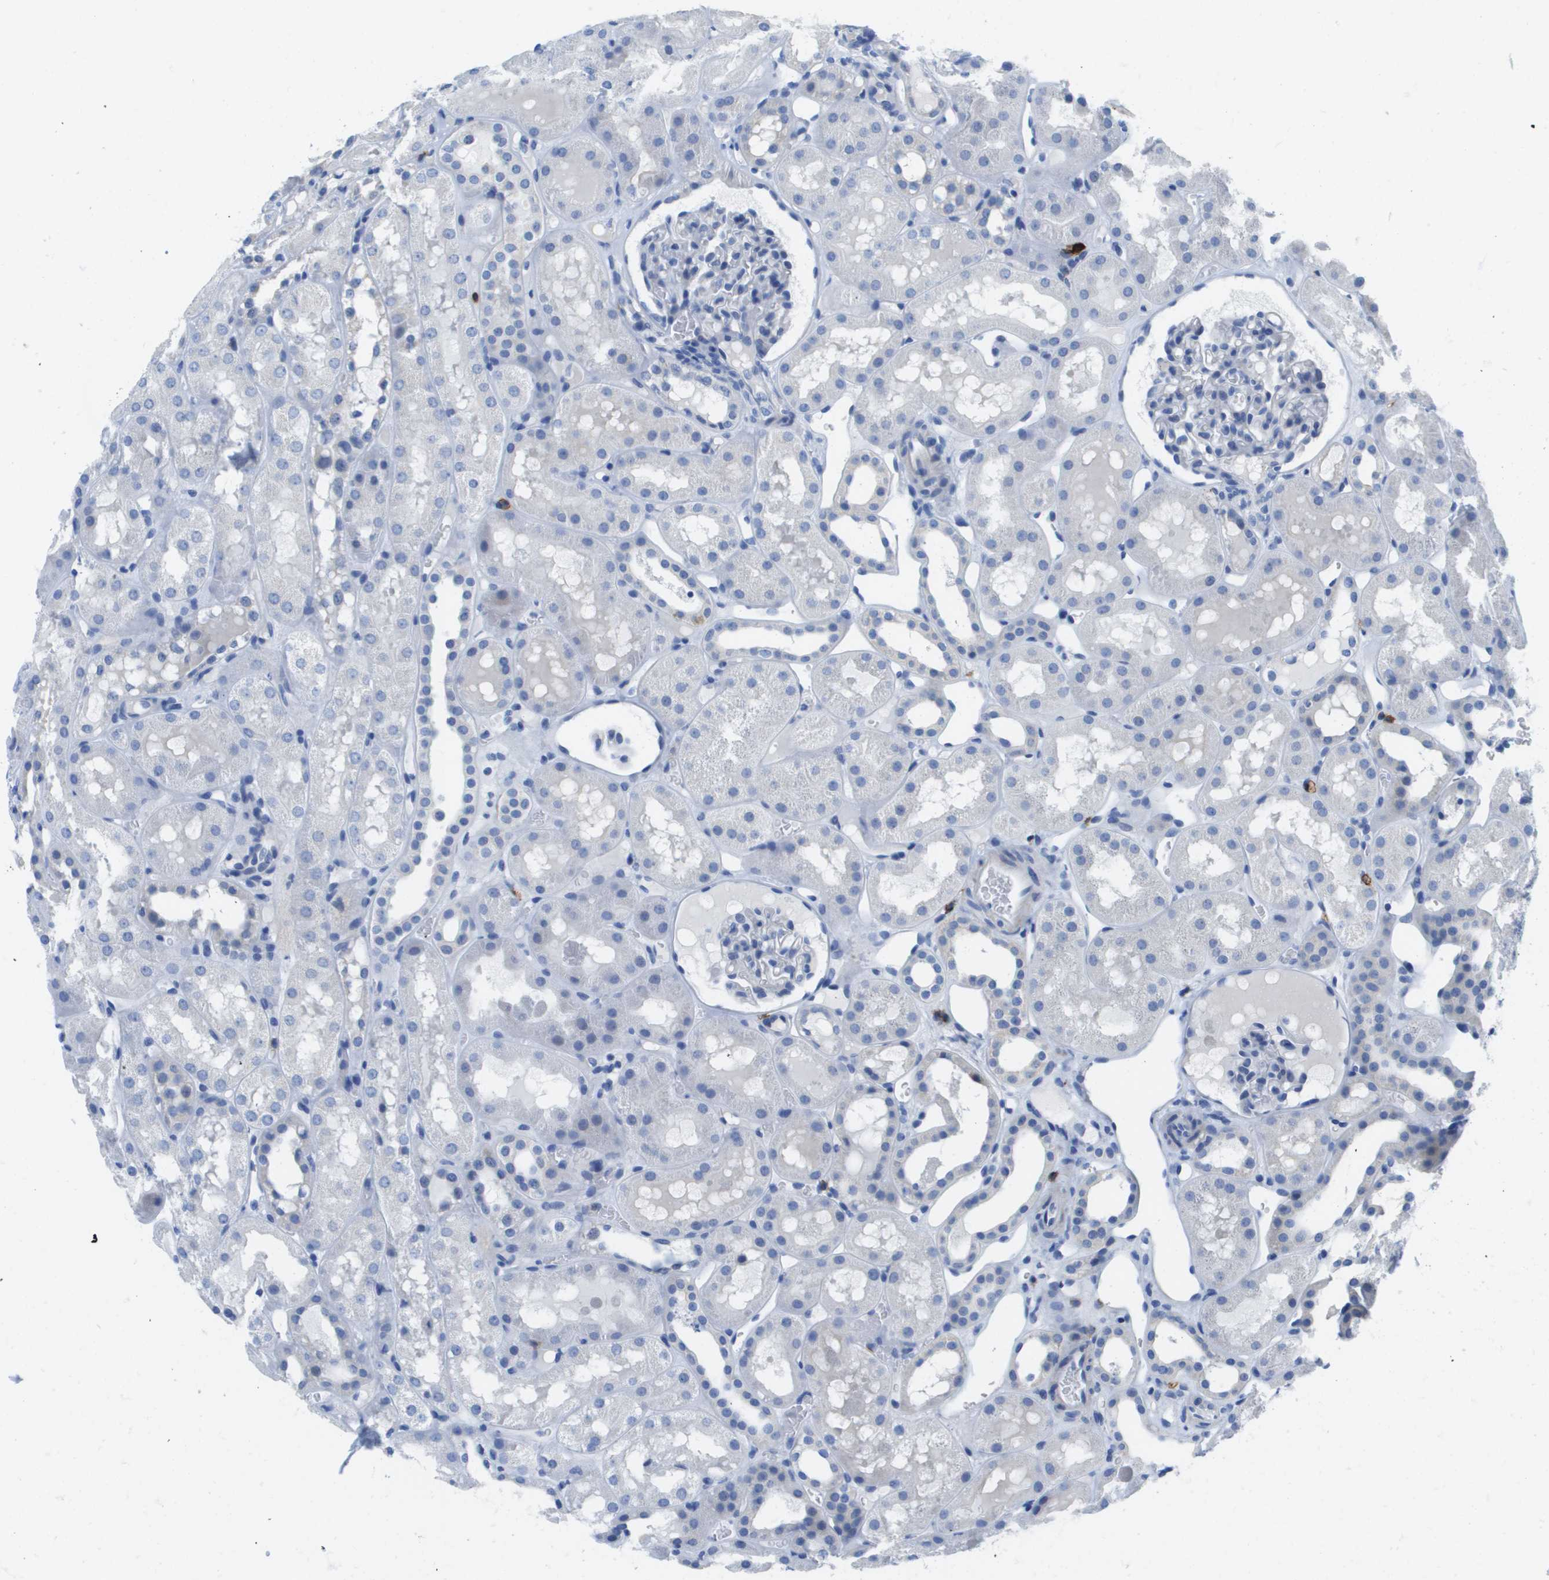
{"staining": {"intensity": "negative", "quantity": "none", "location": "none"}, "tissue": "kidney", "cell_type": "Cells in glomeruli", "image_type": "normal", "snomed": [{"axis": "morphology", "description": "Normal tissue, NOS"}, {"axis": "topography", "description": "Kidney"}, {"axis": "topography", "description": "Urinary bladder"}], "caption": "This is an immunohistochemistry (IHC) micrograph of unremarkable kidney. There is no staining in cells in glomeruli.", "gene": "MS4A1", "patient": {"sex": "male", "age": 16}}